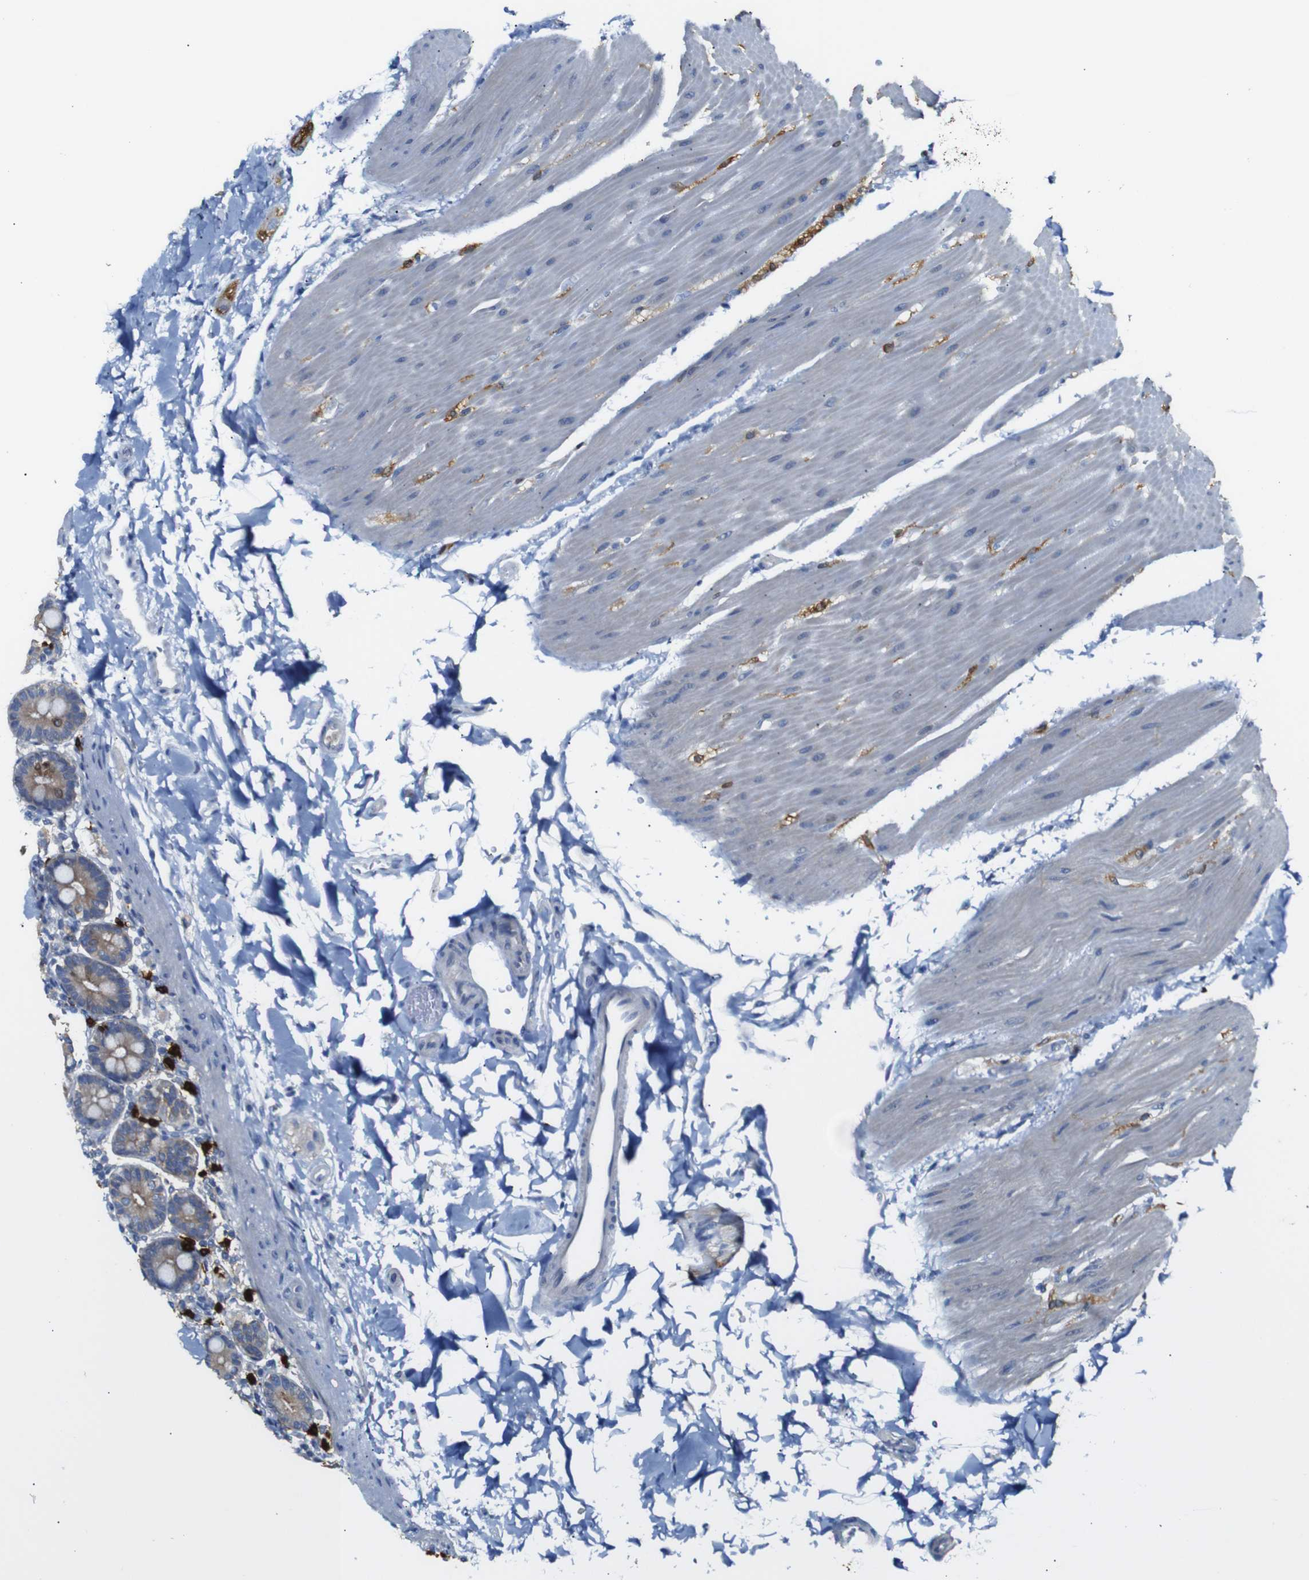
{"staining": {"intensity": "moderate", "quantity": ">75%", "location": "cytoplasmic/membranous"}, "tissue": "duodenum", "cell_type": "Glandular cells", "image_type": "normal", "snomed": [{"axis": "morphology", "description": "Normal tissue, NOS"}, {"axis": "topography", "description": "Duodenum"}], "caption": "Brown immunohistochemical staining in normal human duodenum demonstrates moderate cytoplasmic/membranous expression in approximately >75% of glandular cells.", "gene": "ALOX15", "patient": {"sex": "male", "age": 54}}